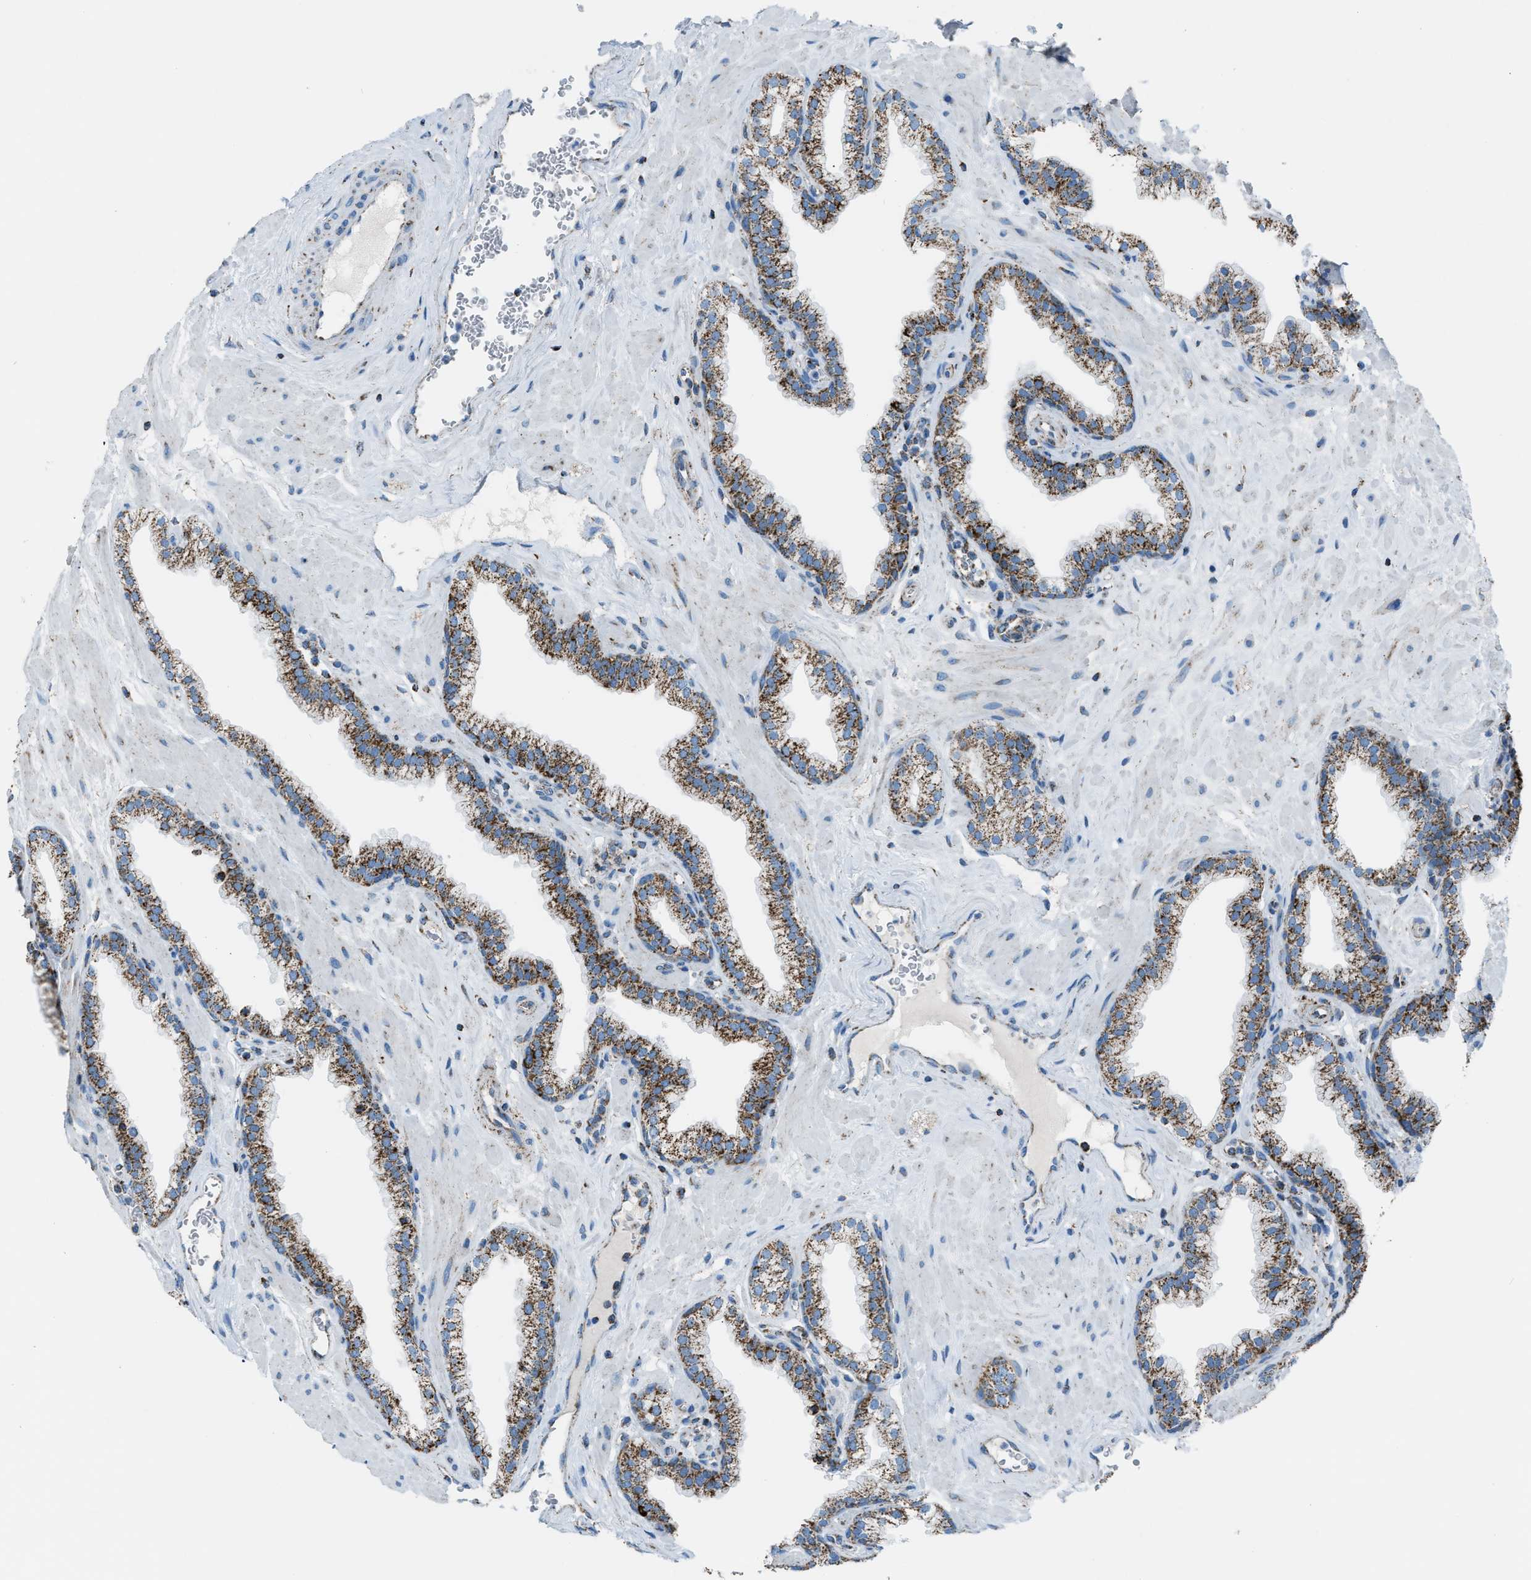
{"staining": {"intensity": "strong", "quantity": ">75%", "location": "cytoplasmic/membranous"}, "tissue": "prostate", "cell_type": "Glandular cells", "image_type": "normal", "snomed": [{"axis": "morphology", "description": "Normal tissue, NOS"}, {"axis": "morphology", "description": "Urothelial carcinoma, Low grade"}, {"axis": "topography", "description": "Urinary bladder"}, {"axis": "topography", "description": "Prostate"}], "caption": "DAB (3,3'-diaminobenzidine) immunohistochemical staining of unremarkable human prostate demonstrates strong cytoplasmic/membranous protein expression in approximately >75% of glandular cells.", "gene": "MDH2", "patient": {"sex": "male", "age": 60}}